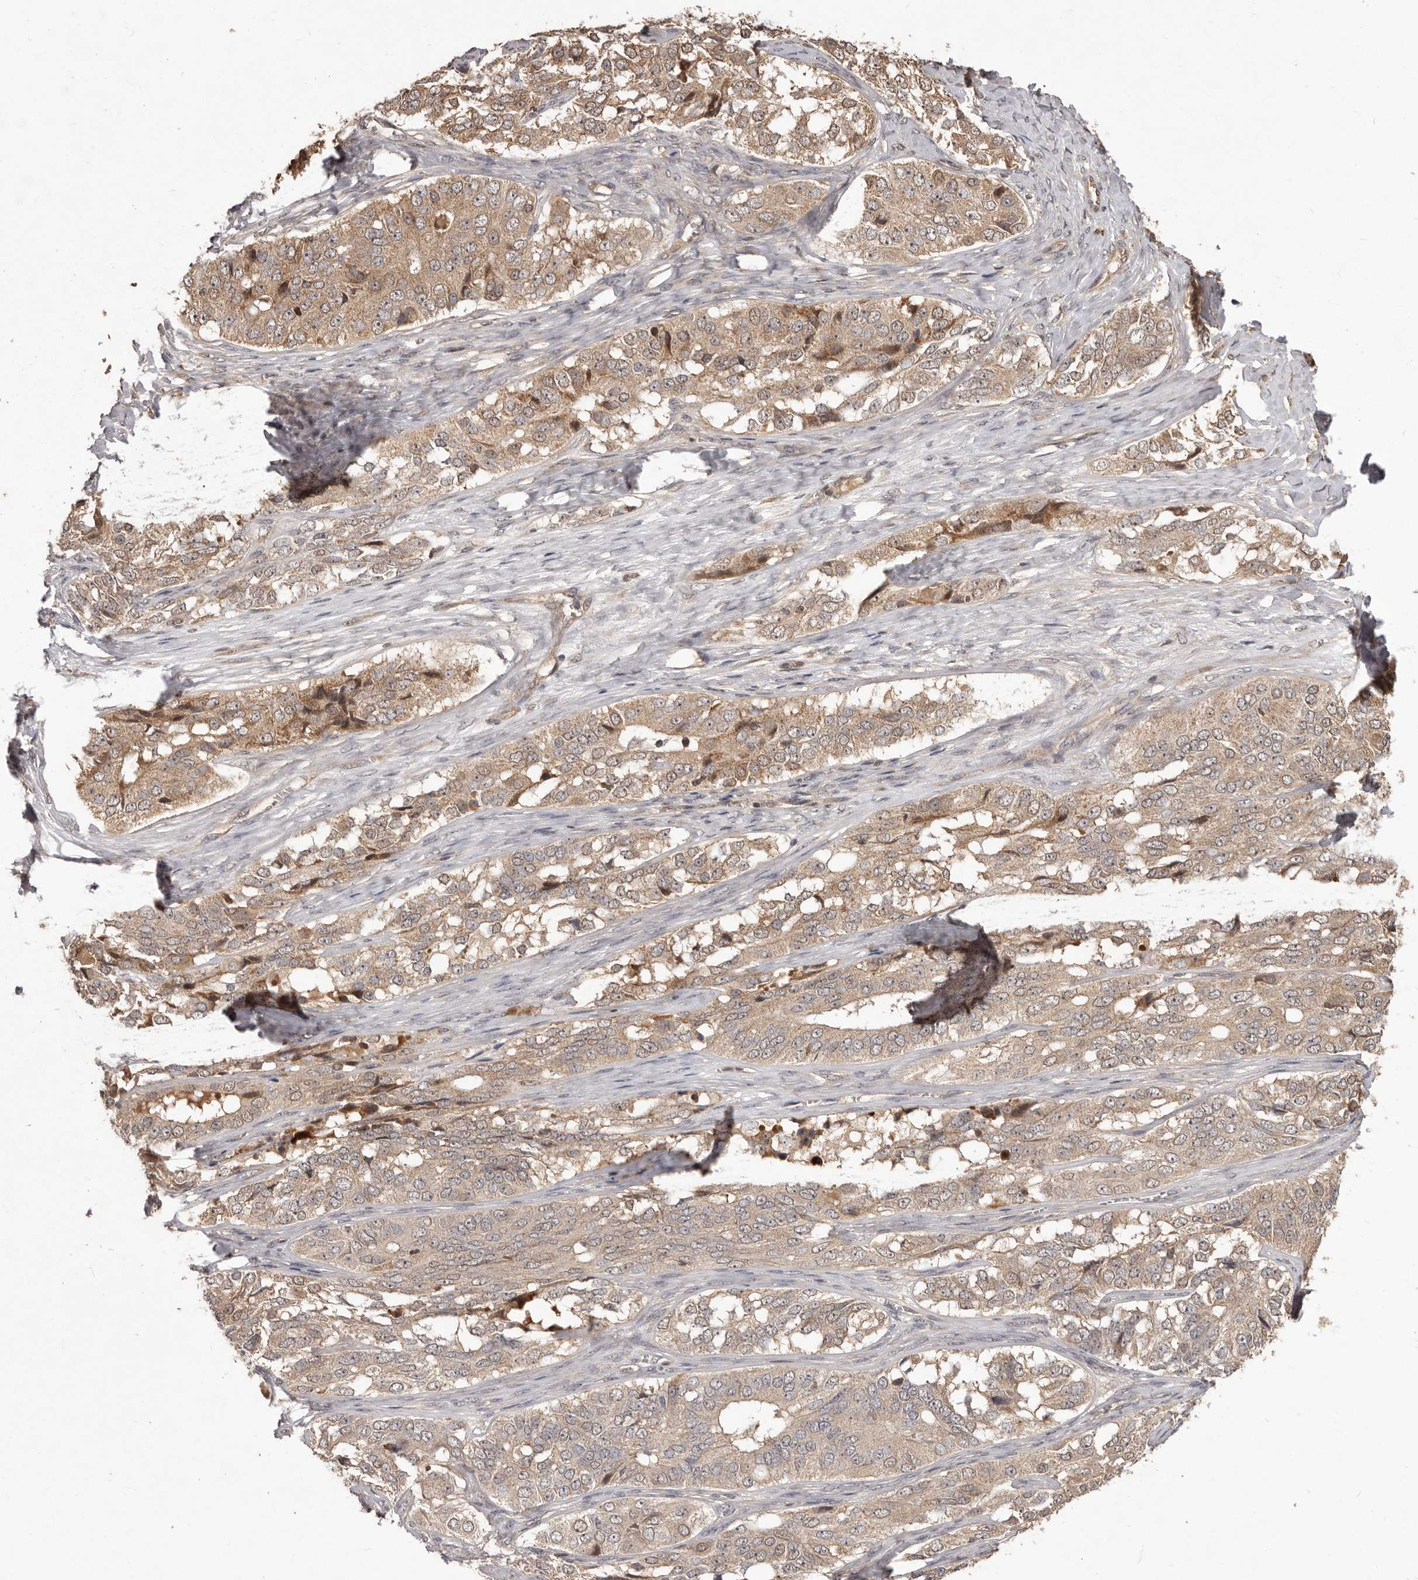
{"staining": {"intensity": "moderate", "quantity": ">75%", "location": "cytoplasmic/membranous"}, "tissue": "ovarian cancer", "cell_type": "Tumor cells", "image_type": "cancer", "snomed": [{"axis": "morphology", "description": "Carcinoma, endometroid"}, {"axis": "topography", "description": "Ovary"}], "caption": "This histopathology image shows ovarian cancer (endometroid carcinoma) stained with immunohistochemistry (IHC) to label a protein in brown. The cytoplasmic/membranous of tumor cells show moderate positivity for the protein. Nuclei are counter-stained blue.", "gene": "MTO1", "patient": {"sex": "female", "age": 51}}